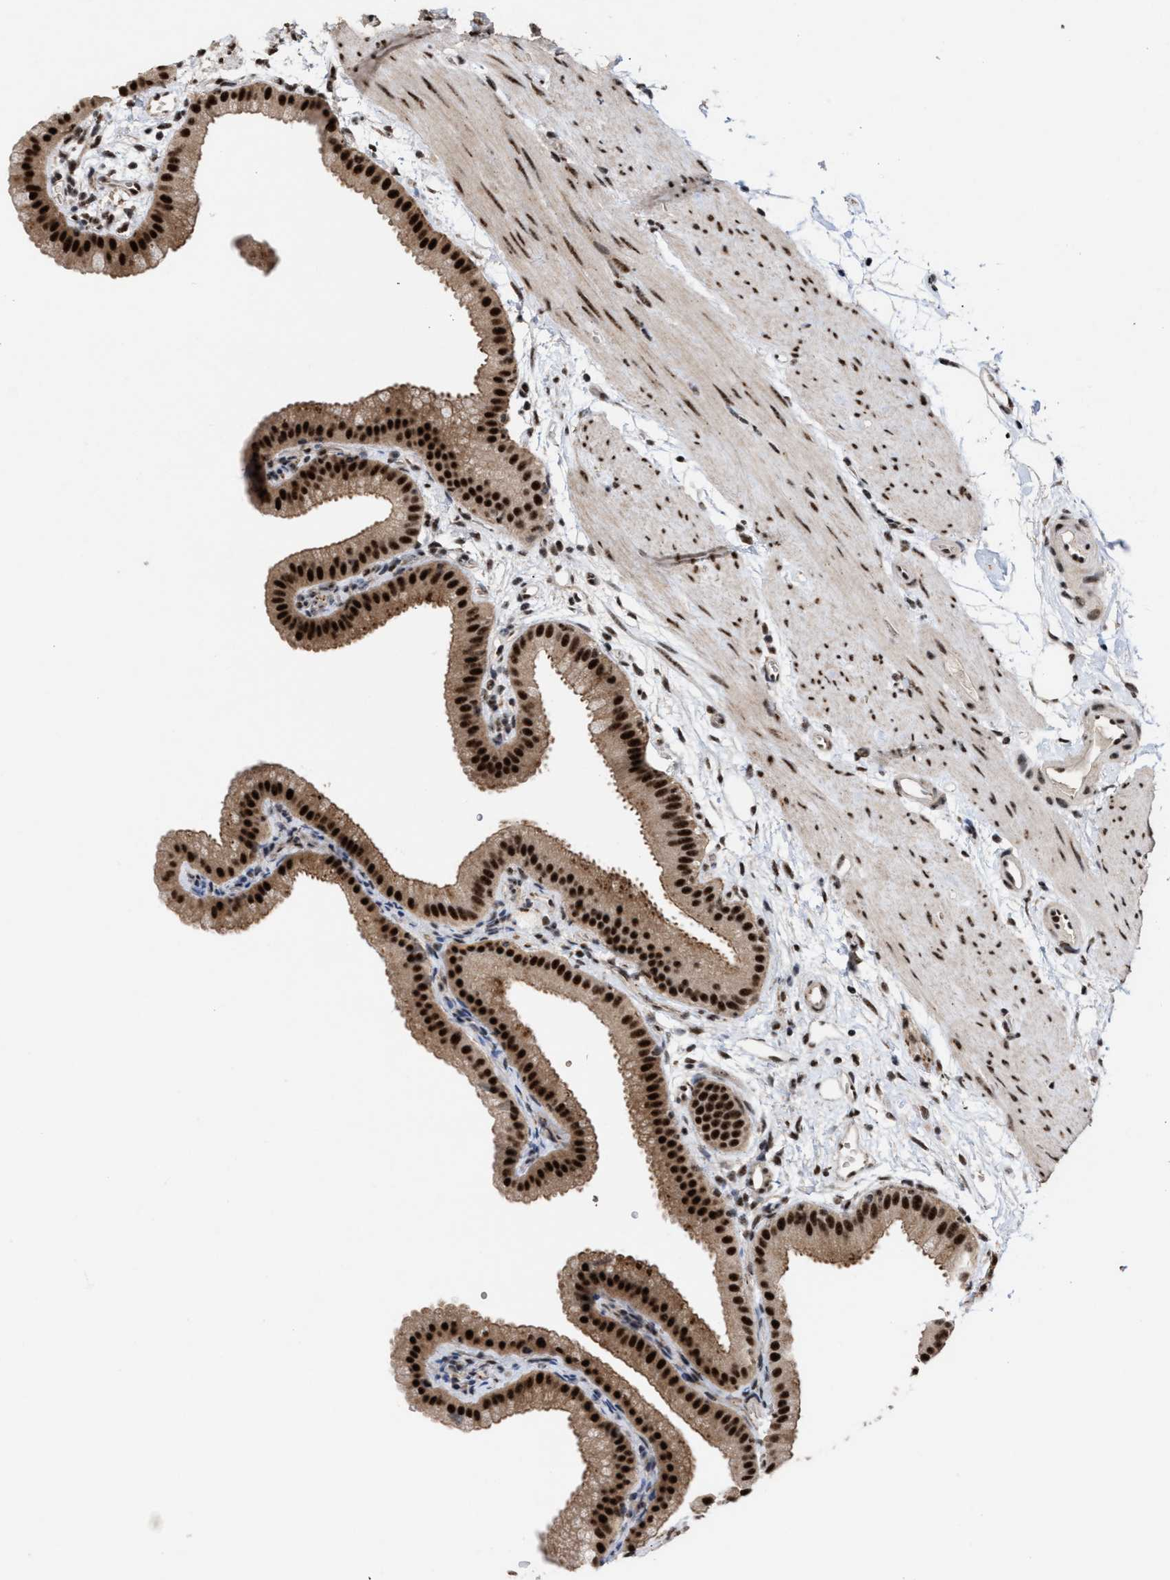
{"staining": {"intensity": "strong", "quantity": ">75%", "location": "cytoplasmic/membranous,nuclear"}, "tissue": "gallbladder", "cell_type": "Glandular cells", "image_type": "normal", "snomed": [{"axis": "morphology", "description": "Normal tissue, NOS"}, {"axis": "topography", "description": "Gallbladder"}], "caption": "Immunohistochemical staining of benign human gallbladder demonstrates strong cytoplasmic/membranous,nuclear protein positivity in about >75% of glandular cells. (IHC, brightfield microscopy, high magnification).", "gene": "EIF4A3", "patient": {"sex": "female", "age": 64}}